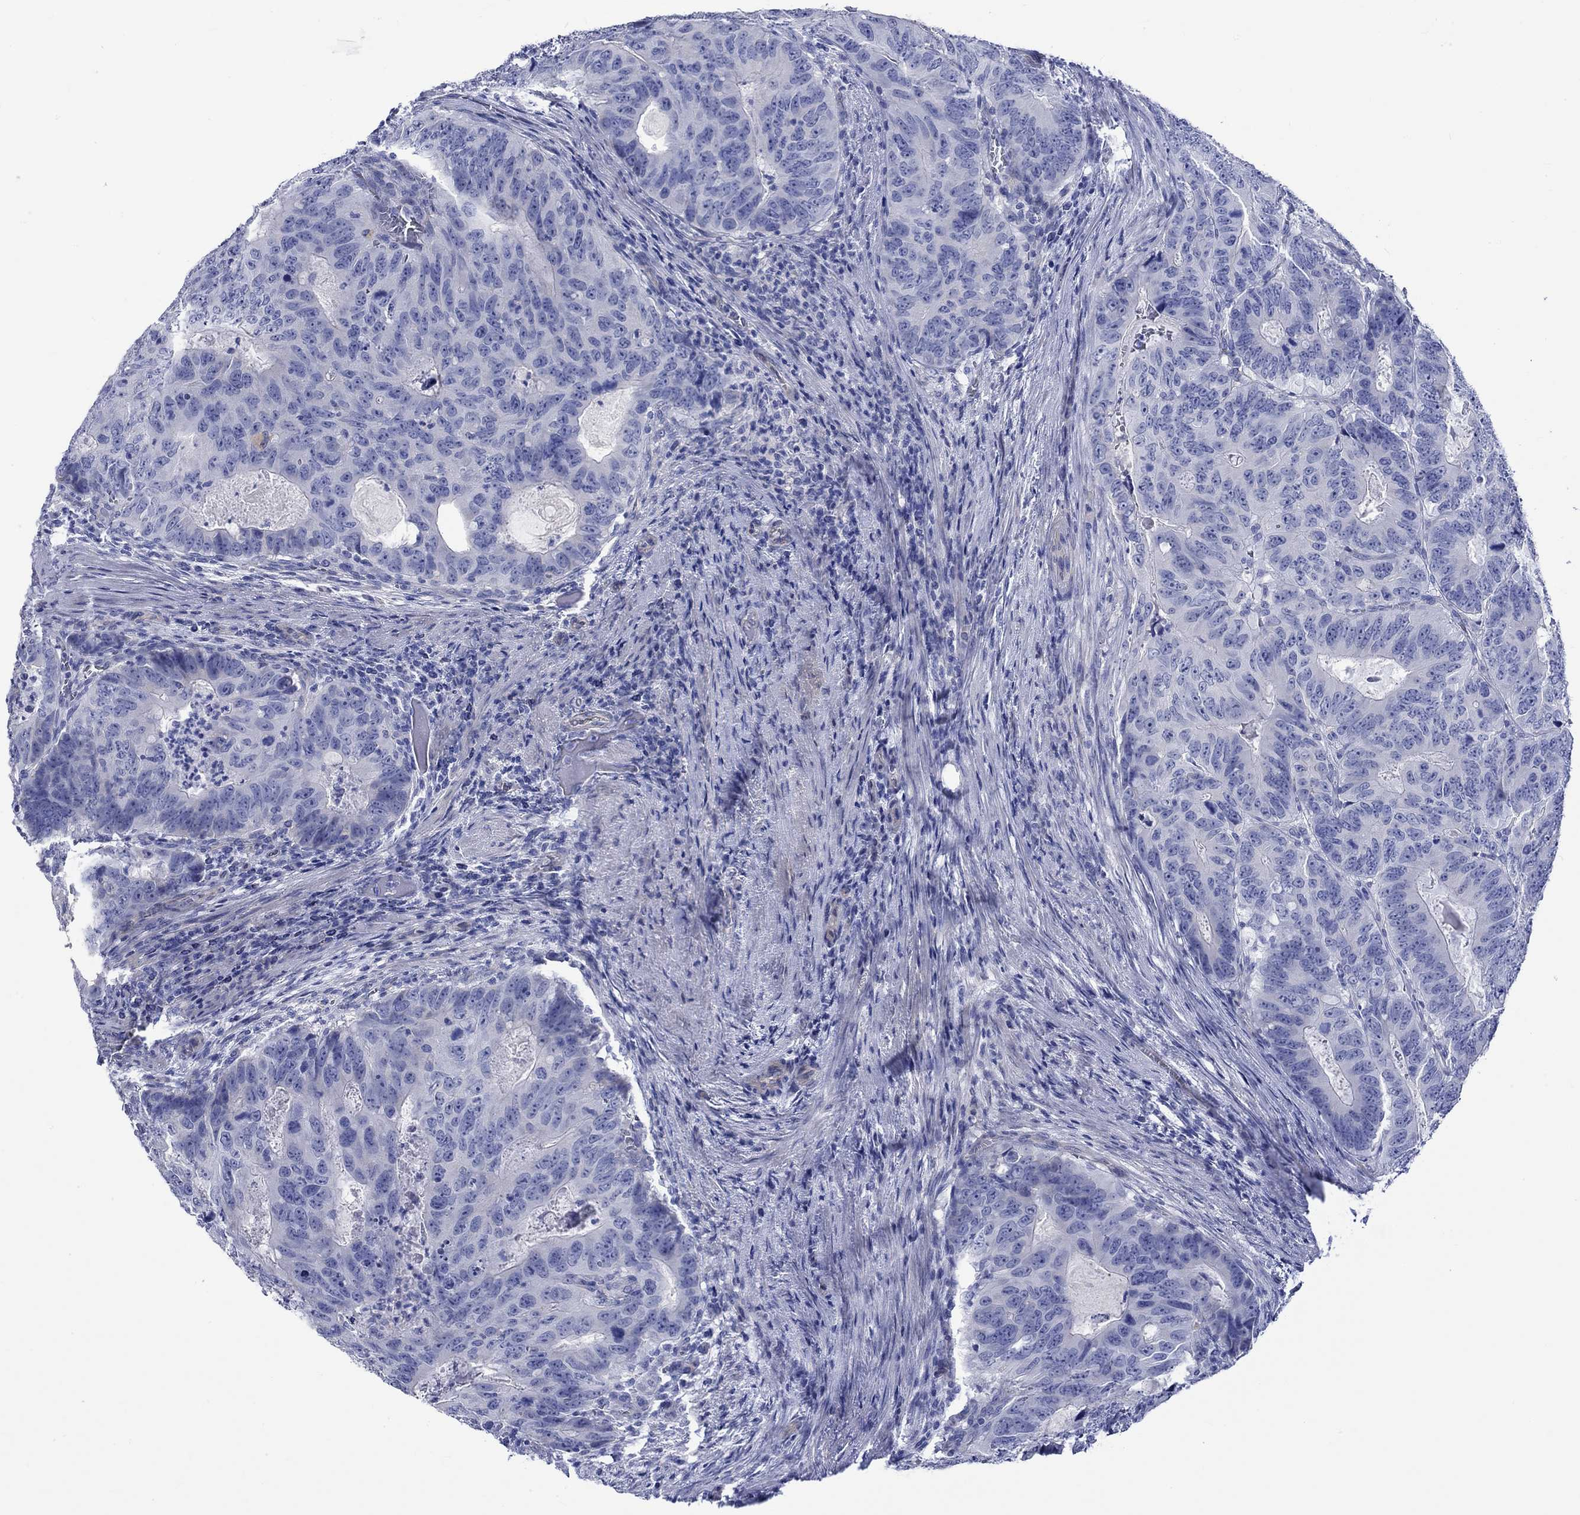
{"staining": {"intensity": "negative", "quantity": "none", "location": "none"}, "tissue": "colorectal cancer", "cell_type": "Tumor cells", "image_type": "cancer", "snomed": [{"axis": "morphology", "description": "Adenocarcinoma, NOS"}, {"axis": "topography", "description": "Colon"}], "caption": "An immunohistochemistry (IHC) histopathology image of colorectal adenocarcinoma is shown. There is no staining in tumor cells of colorectal adenocarcinoma.", "gene": "HARBI1", "patient": {"sex": "male", "age": 79}}